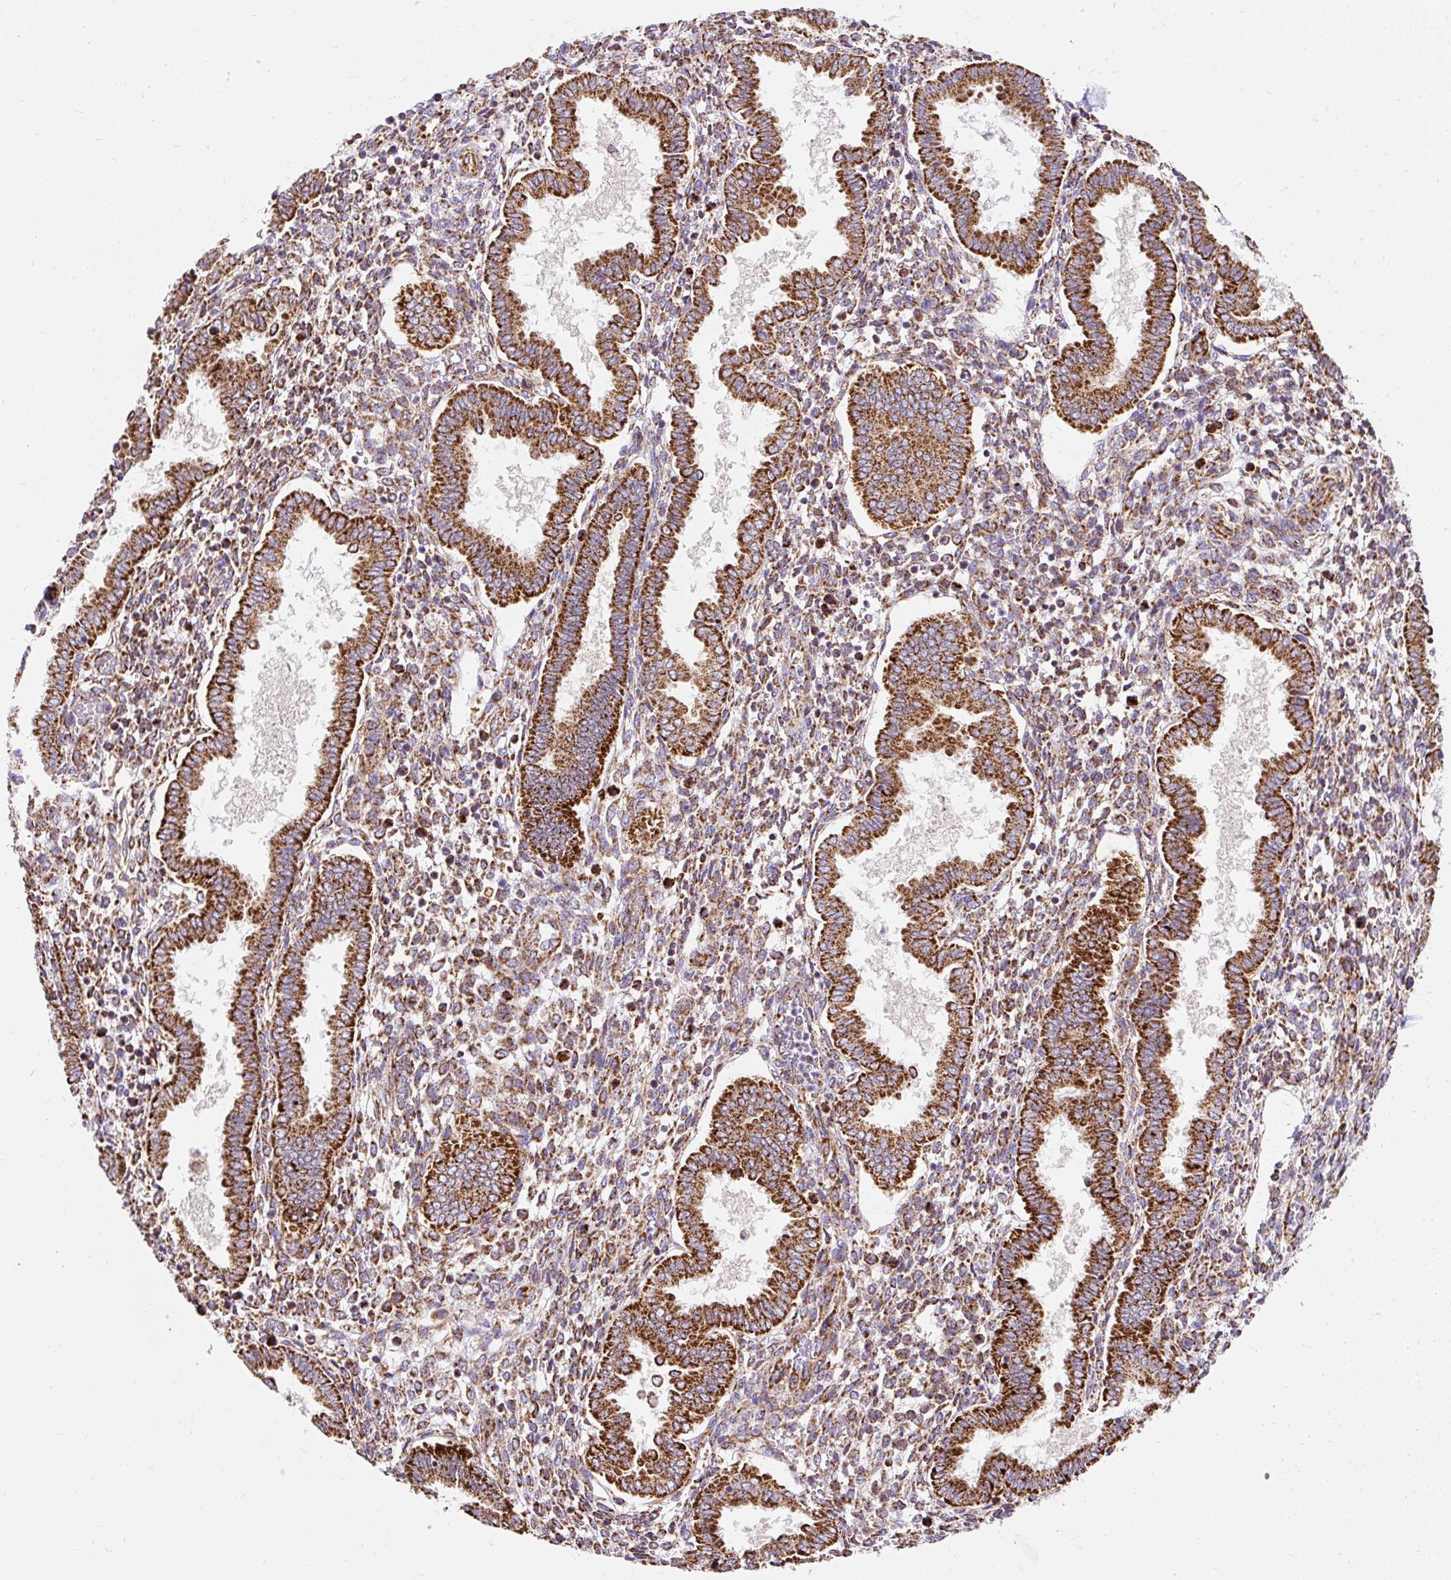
{"staining": {"intensity": "moderate", "quantity": ">75%", "location": "cytoplasmic/membranous"}, "tissue": "endometrium", "cell_type": "Cells in endometrial stroma", "image_type": "normal", "snomed": [{"axis": "morphology", "description": "Normal tissue, NOS"}, {"axis": "topography", "description": "Endometrium"}], "caption": "Protein staining by immunohistochemistry (IHC) shows moderate cytoplasmic/membranous positivity in approximately >75% of cells in endometrial stroma in benign endometrium. (Stains: DAB (3,3'-diaminobenzidine) in brown, nuclei in blue, Microscopy: brightfield microscopy at high magnification).", "gene": "CEP290", "patient": {"sex": "female", "age": 24}}